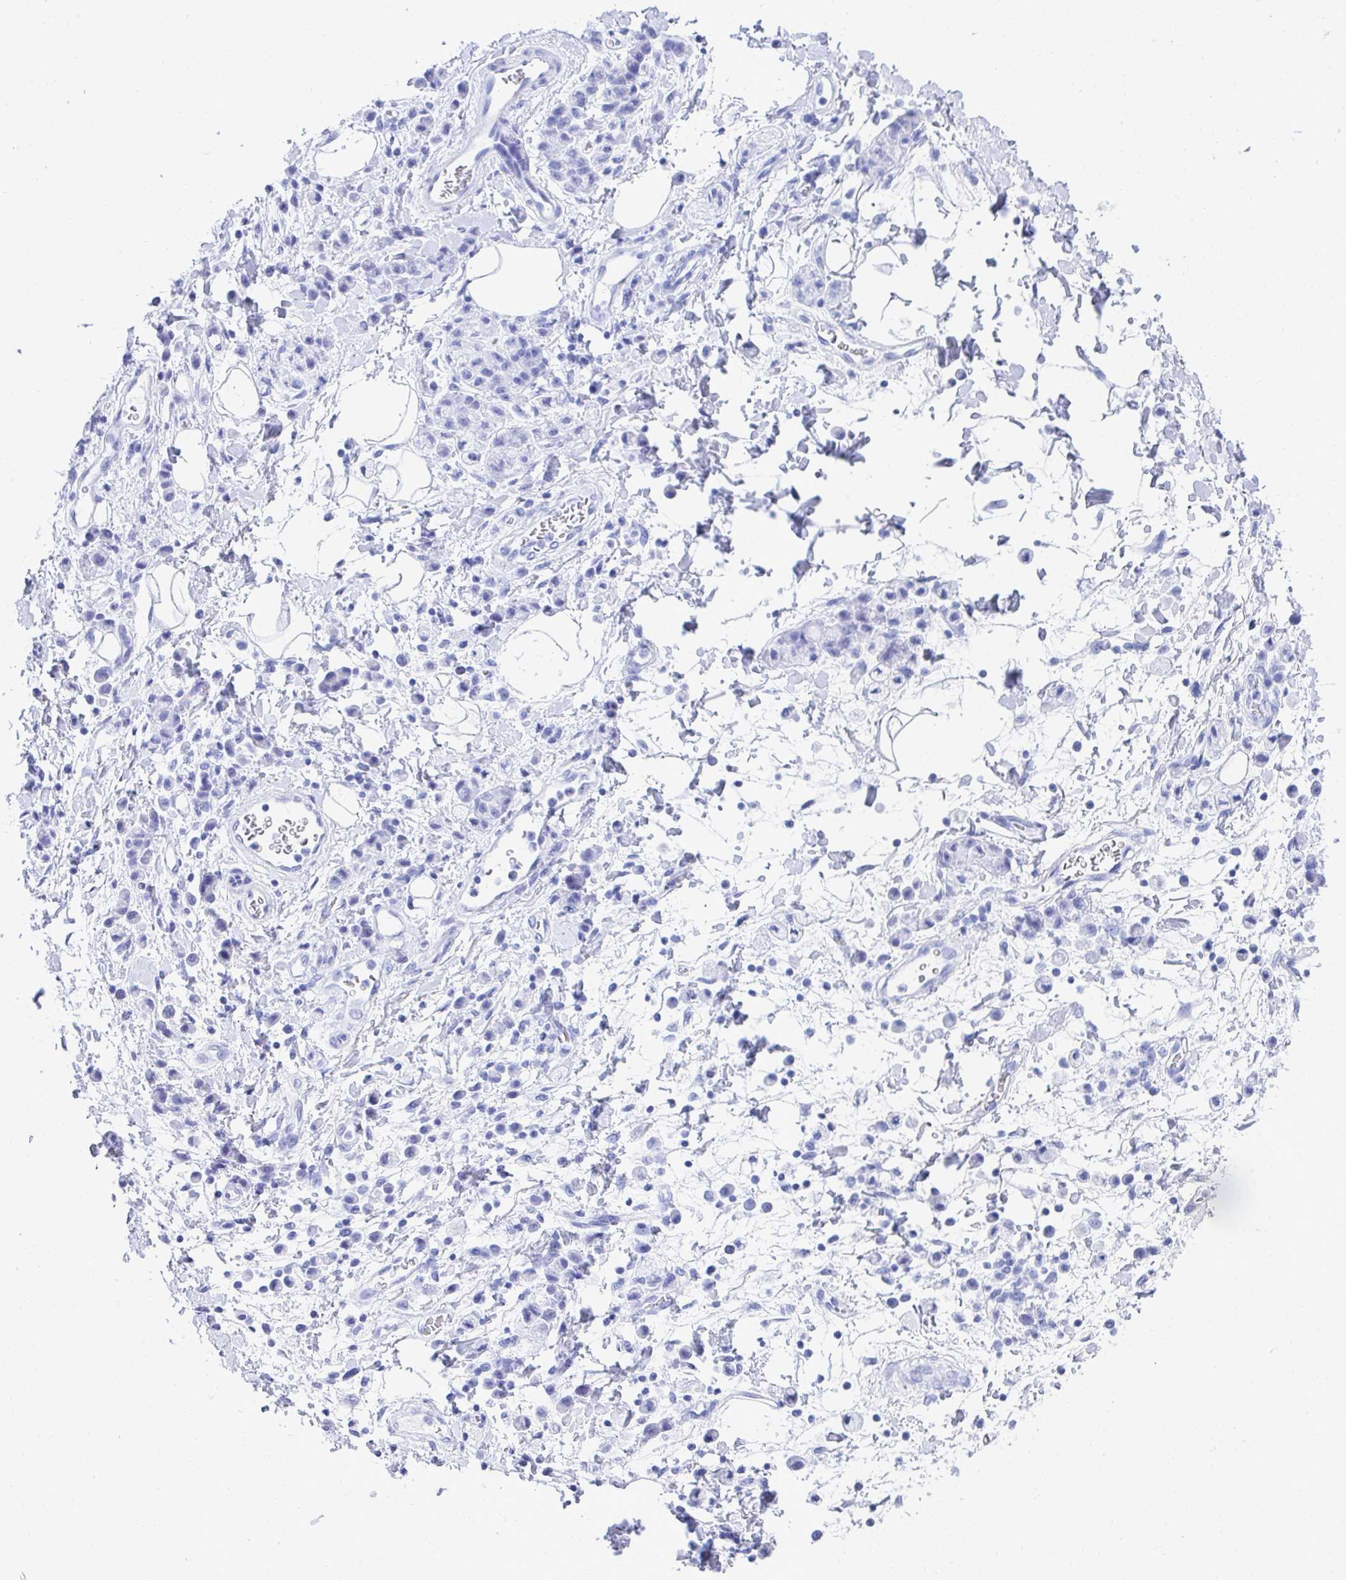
{"staining": {"intensity": "negative", "quantity": "none", "location": "none"}, "tissue": "stomach cancer", "cell_type": "Tumor cells", "image_type": "cancer", "snomed": [{"axis": "morphology", "description": "Adenocarcinoma, NOS"}, {"axis": "topography", "description": "Stomach"}], "caption": "Image shows no protein staining in tumor cells of stomach cancer (adenocarcinoma) tissue.", "gene": "CD7", "patient": {"sex": "male", "age": 77}}